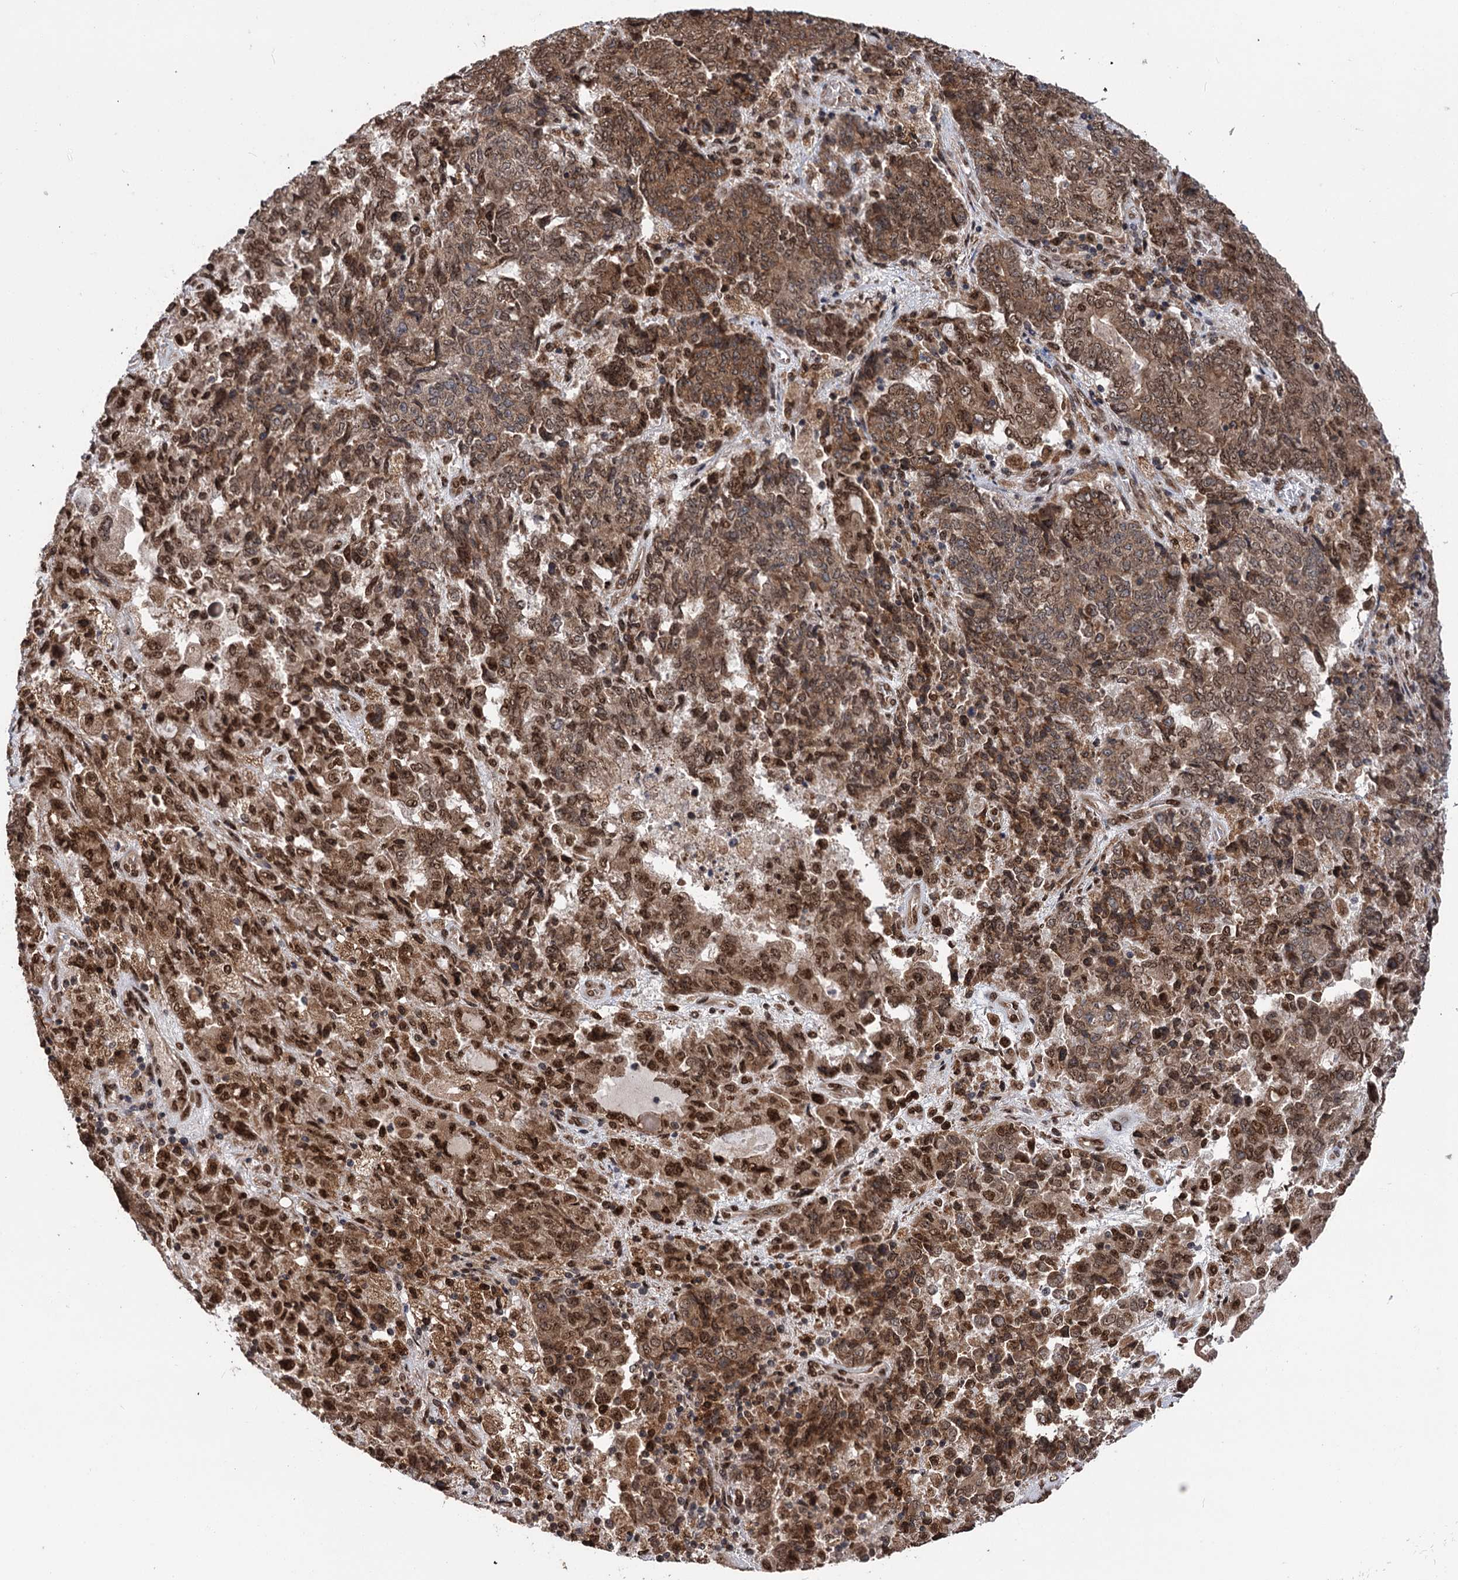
{"staining": {"intensity": "moderate", "quantity": ">75%", "location": "cytoplasmic/membranous,nuclear"}, "tissue": "endometrial cancer", "cell_type": "Tumor cells", "image_type": "cancer", "snomed": [{"axis": "morphology", "description": "Adenocarcinoma, NOS"}, {"axis": "topography", "description": "Endometrium"}], "caption": "There is medium levels of moderate cytoplasmic/membranous and nuclear staining in tumor cells of endometrial cancer (adenocarcinoma), as demonstrated by immunohistochemical staining (brown color).", "gene": "MESD", "patient": {"sex": "female", "age": 80}}